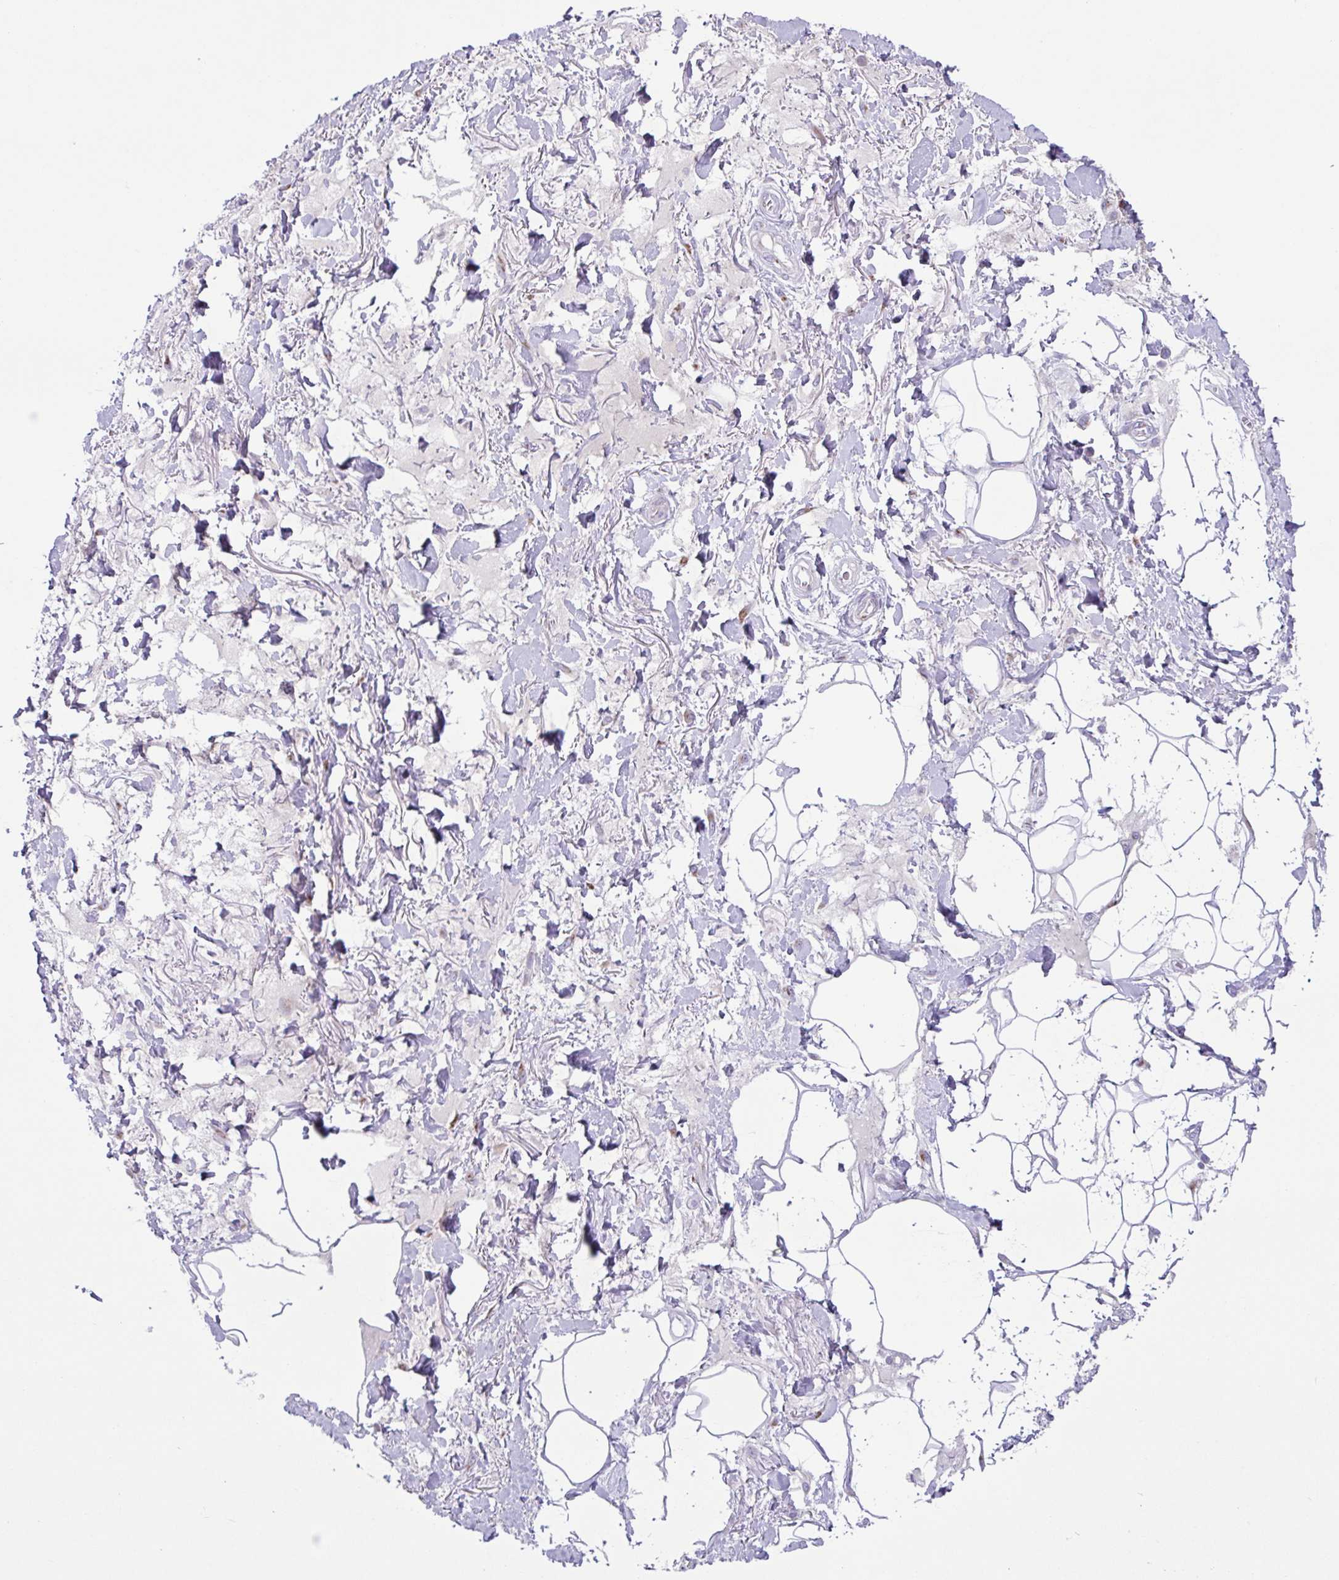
{"staining": {"intensity": "negative", "quantity": "none", "location": "none"}, "tissue": "adipose tissue", "cell_type": "Adipocytes", "image_type": "normal", "snomed": [{"axis": "morphology", "description": "Normal tissue, NOS"}, {"axis": "topography", "description": "Vagina"}, {"axis": "topography", "description": "Peripheral nerve tissue"}], "caption": "DAB immunohistochemical staining of unremarkable human adipose tissue displays no significant positivity in adipocytes. (DAB immunohistochemistry, high magnification).", "gene": "COL17A1", "patient": {"sex": "female", "age": 71}}